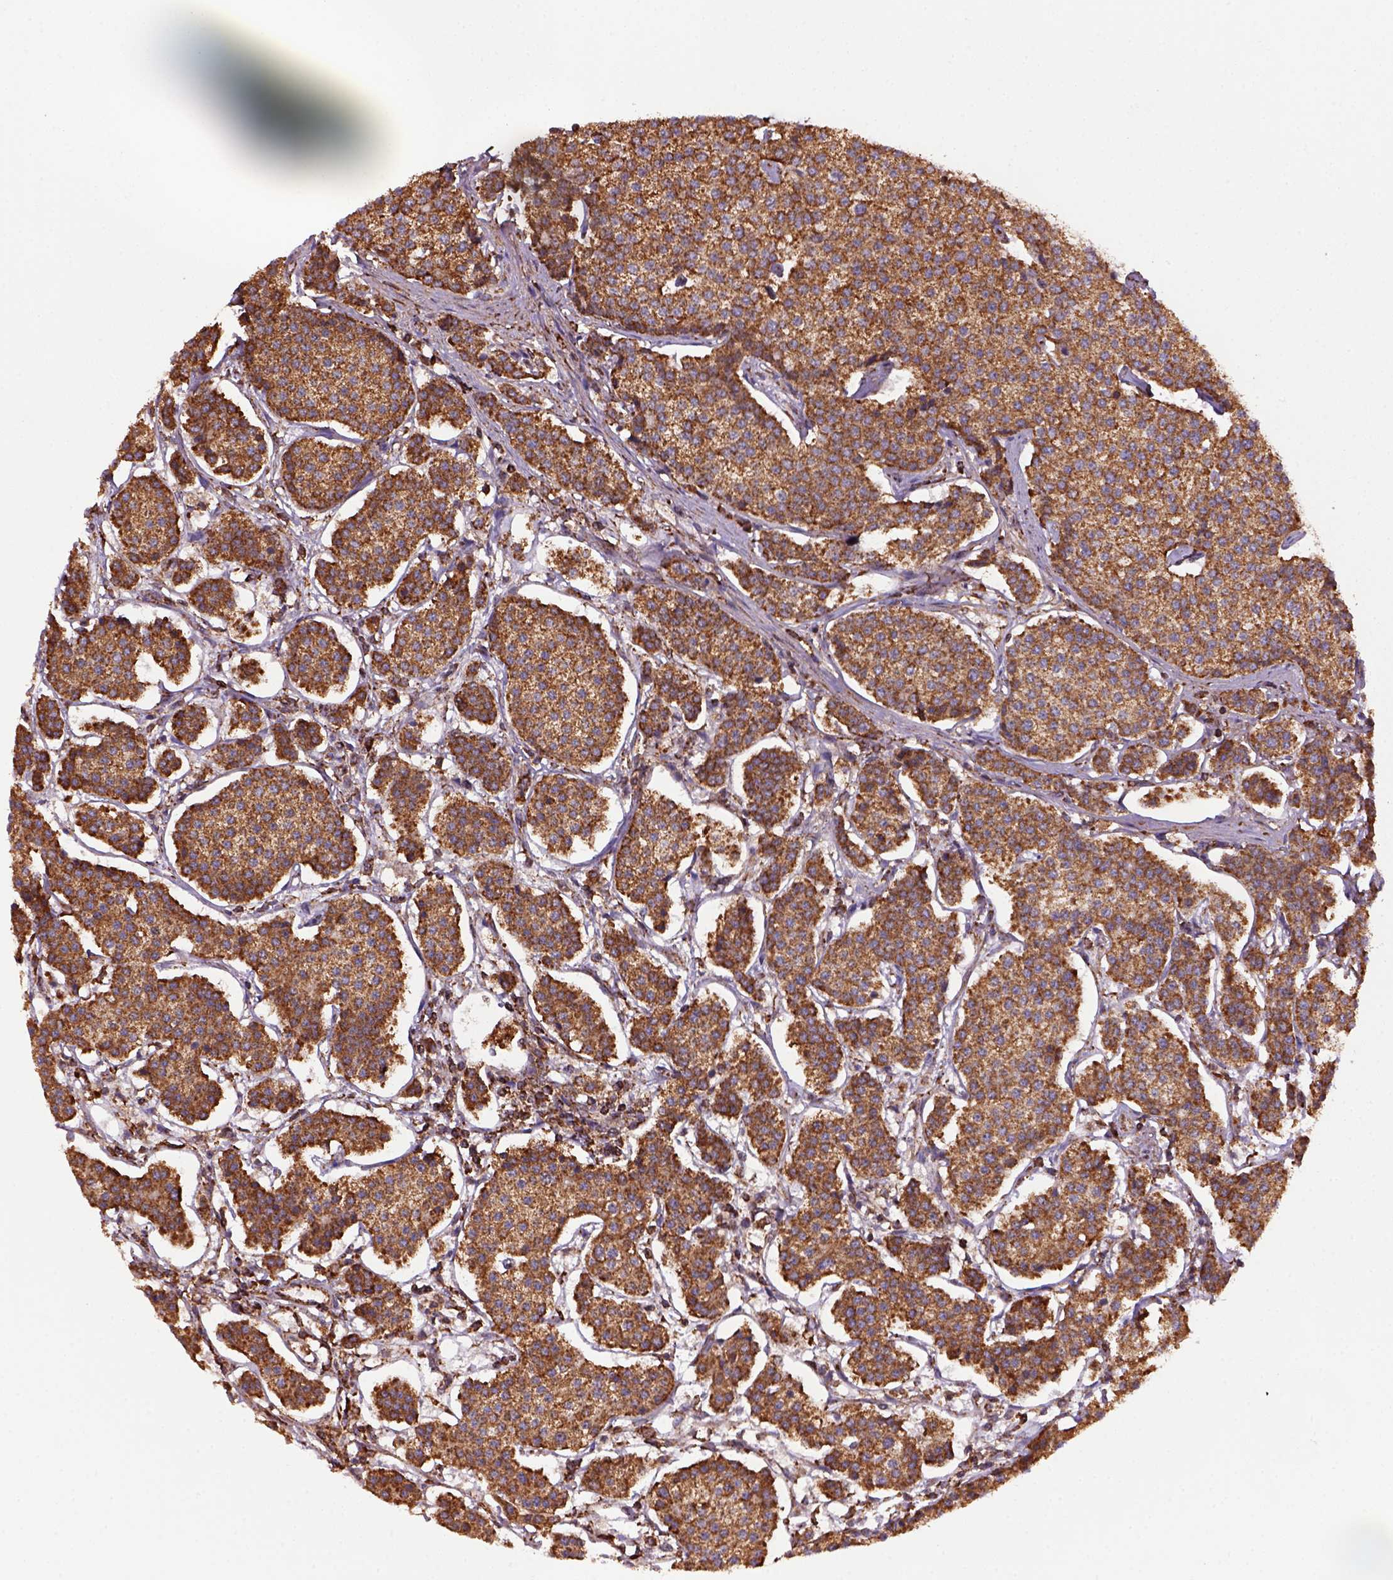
{"staining": {"intensity": "strong", "quantity": ">75%", "location": "cytoplasmic/membranous"}, "tissue": "carcinoid", "cell_type": "Tumor cells", "image_type": "cancer", "snomed": [{"axis": "morphology", "description": "Carcinoid, malignant, NOS"}, {"axis": "topography", "description": "Small intestine"}], "caption": "Brown immunohistochemical staining in carcinoid (malignant) reveals strong cytoplasmic/membranous expression in about >75% of tumor cells. (DAB (3,3'-diaminobenzidine) = brown stain, brightfield microscopy at high magnification).", "gene": "MAPK8IP3", "patient": {"sex": "female", "age": 65}}